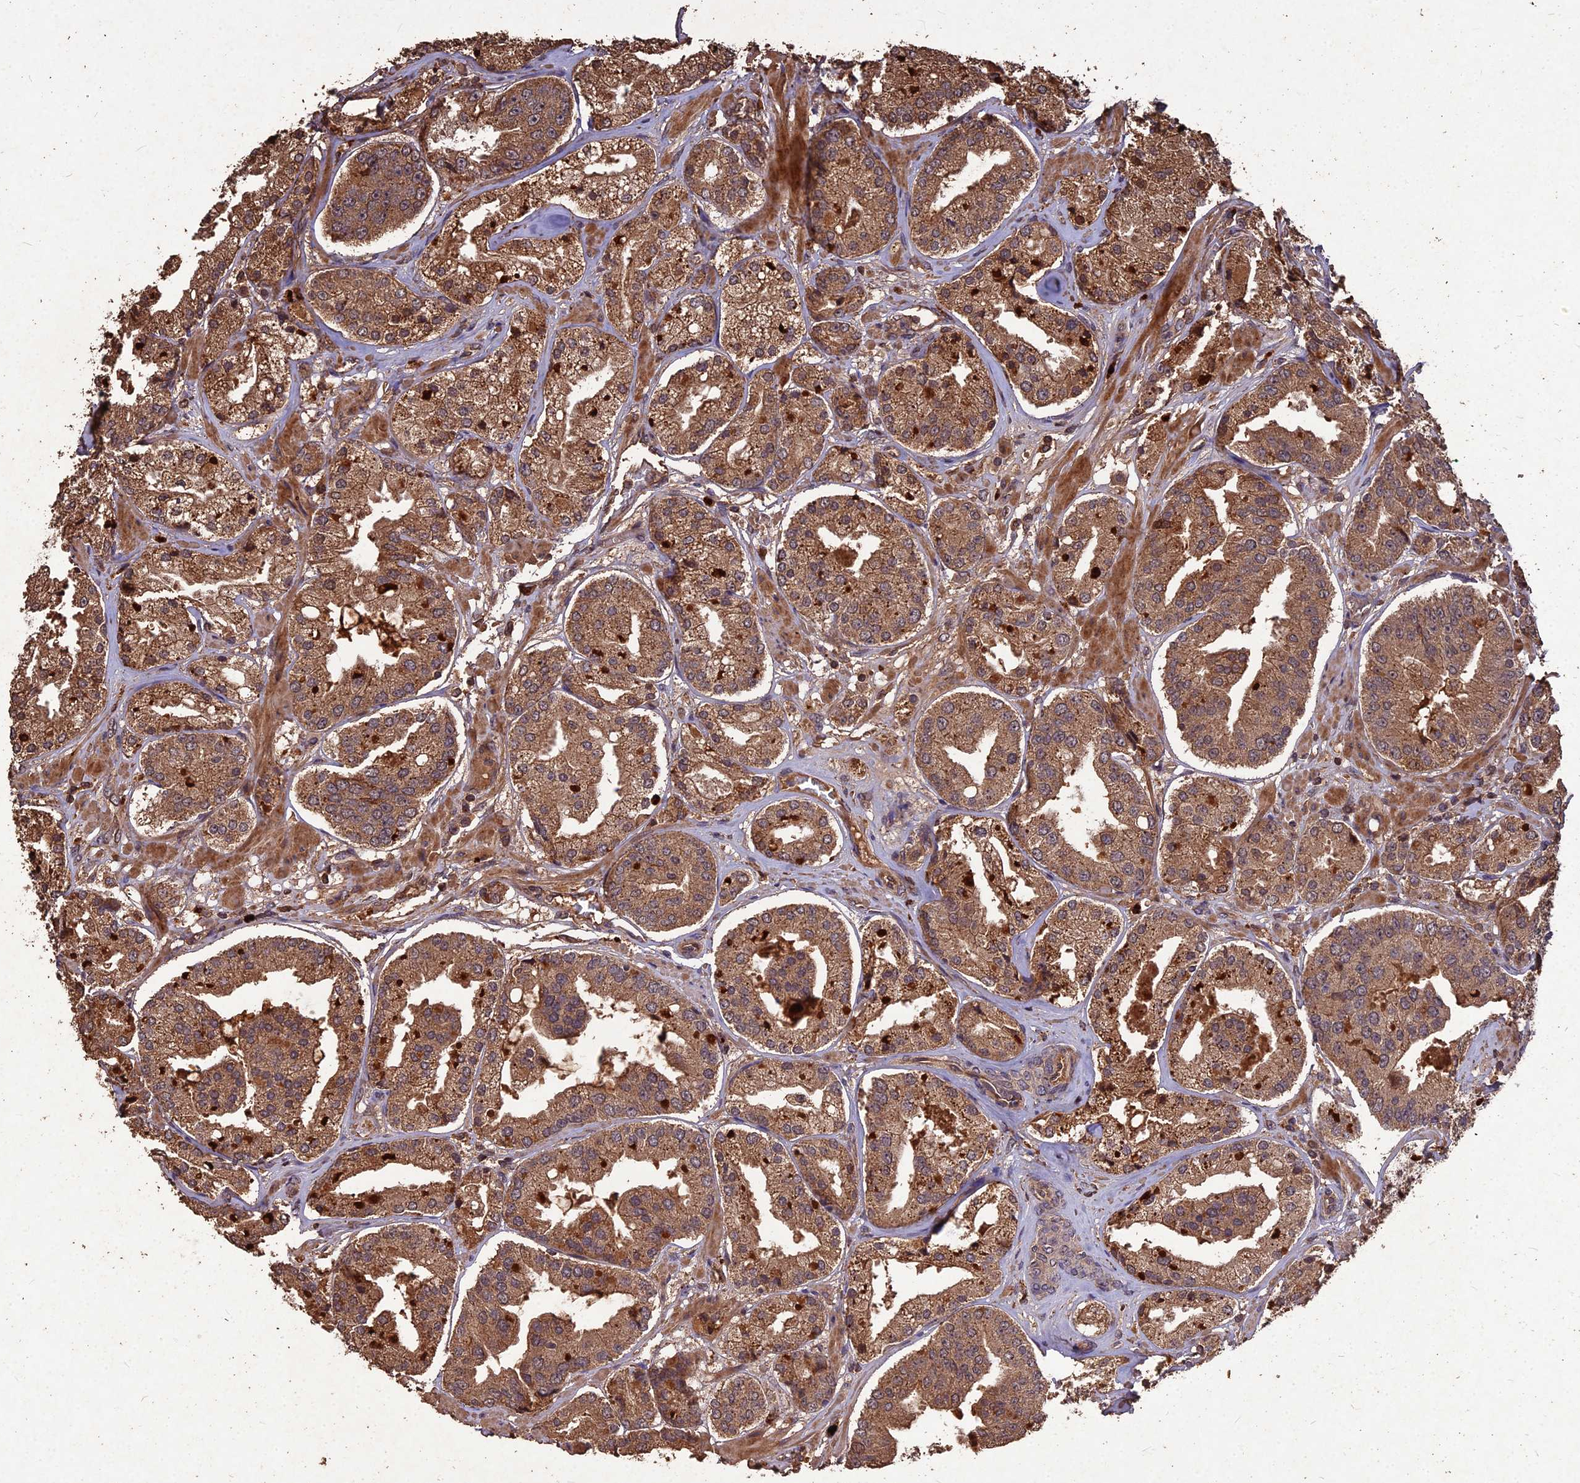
{"staining": {"intensity": "strong", "quantity": ">75%", "location": "cytoplasmic/membranous"}, "tissue": "prostate cancer", "cell_type": "Tumor cells", "image_type": "cancer", "snomed": [{"axis": "morphology", "description": "Adenocarcinoma, High grade"}, {"axis": "topography", "description": "Prostate"}], "caption": "This is a micrograph of immunohistochemistry (IHC) staining of prostate cancer (high-grade adenocarcinoma), which shows strong expression in the cytoplasmic/membranous of tumor cells.", "gene": "SYMPK", "patient": {"sex": "male", "age": 63}}